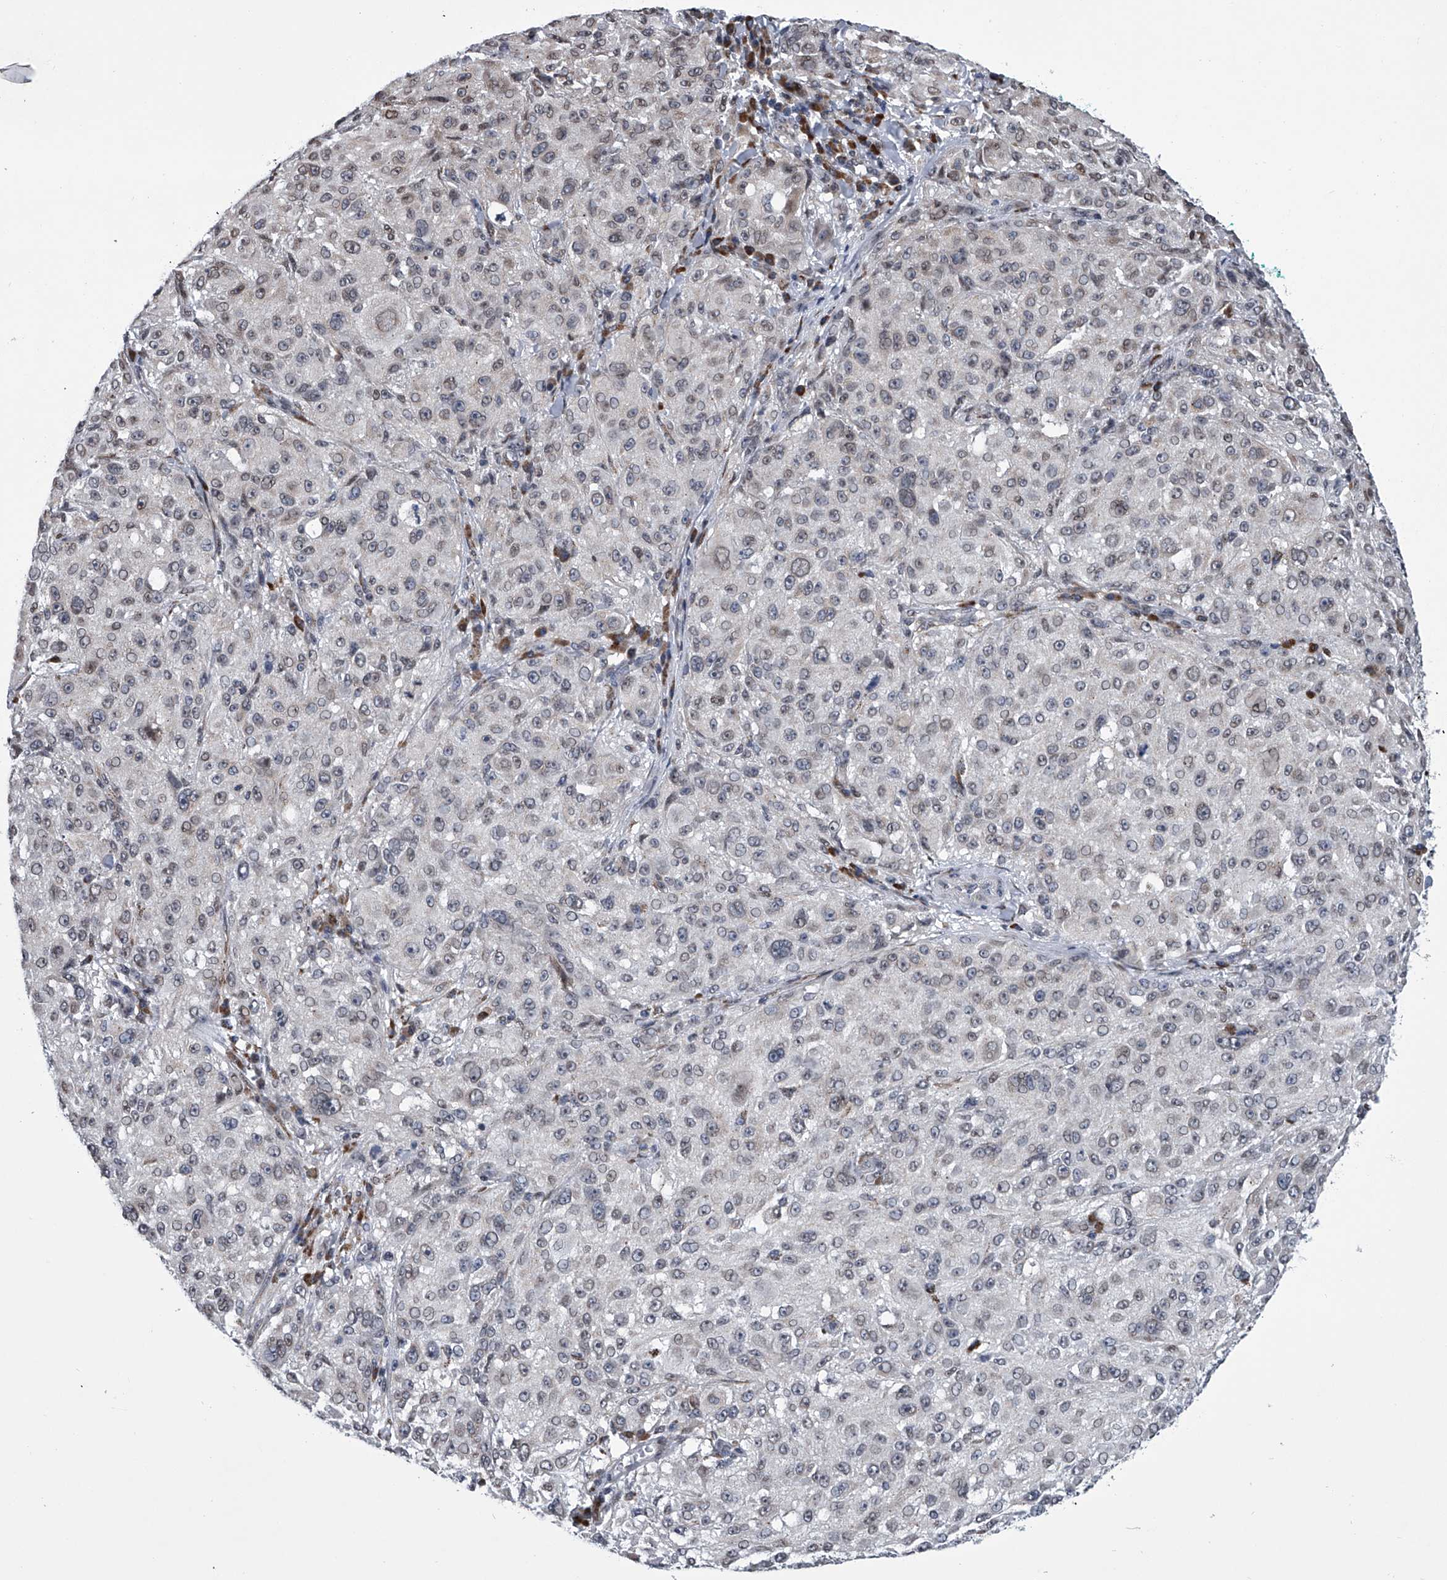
{"staining": {"intensity": "negative", "quantity": "none", "location": "none"}, "tissue": "melanoma", "cell_type": "Tumor cells", "image_type": "cancer", "snomed": [{"axis": "morphology", "description": "Necrosis, NOS"}, {"axis": "morphology", "description": "Malignant melanoma, NOS"}, {"axis": "topography", "description": "Skin"}], "caption": "The immunohistochemistry photomicrograph has no significant positivity in tumor cells of malignant melanoma tissue. The staining is performed using DAB brown chromogen with nuclei counter-stained in using hematoxylin.", "gene": "PPP2R5D", "patient": {"sex": "female", "age": 87}}